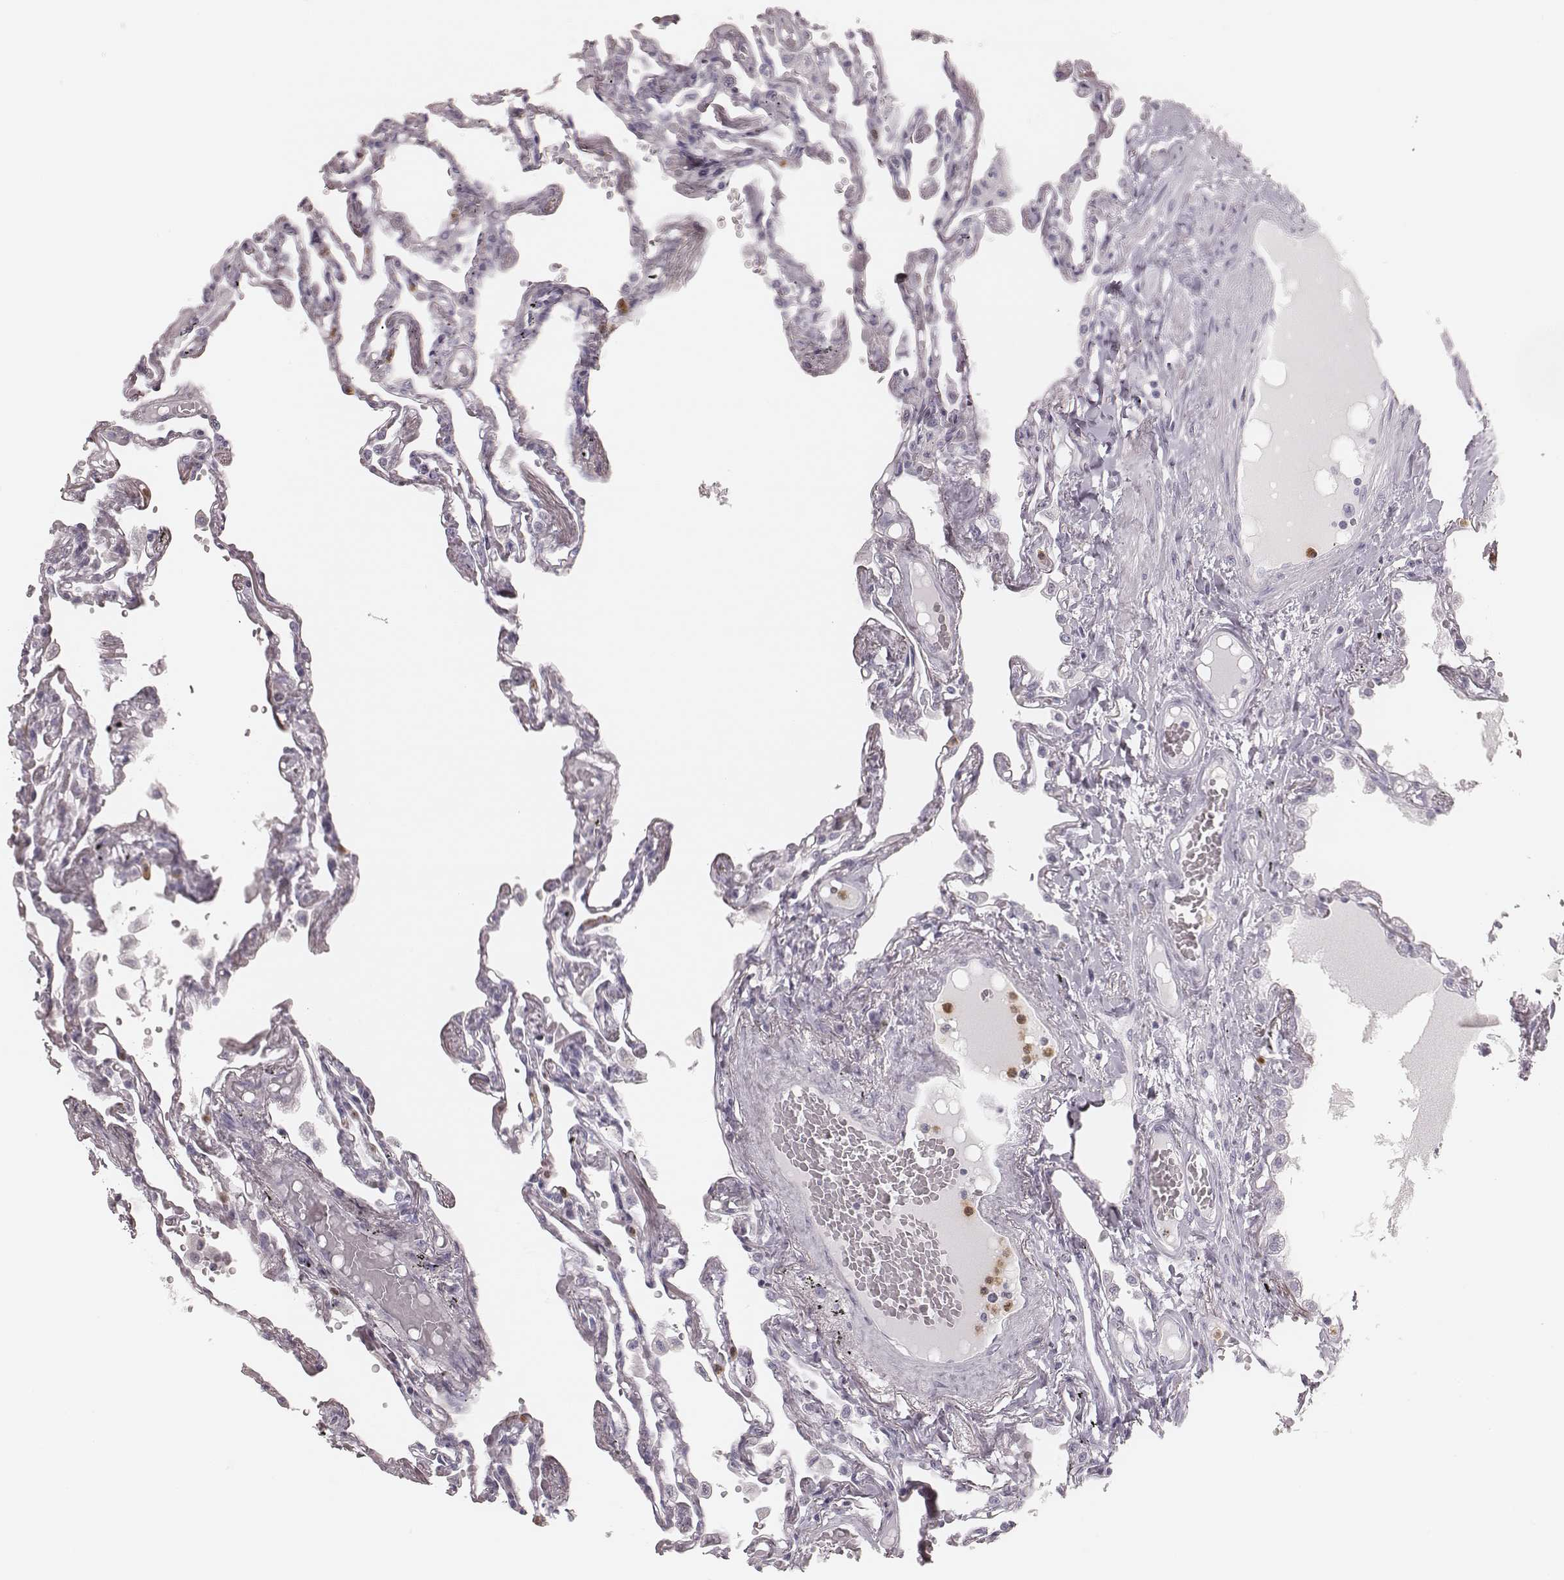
{"staining": {"intensity": "negative", "quantity": "none", "location": "none"}, "tissue": "lung", "cell_type": "Alveolar cells", "image_type": "normal", "snomed": [{"axis": "morphology", "description": "Normal tissue, NOS"}, {"axis": "morphology", "description": "Adenocarcinoma, NOS"}, {"axis": "topography", "description": "Cartilage tissue"}, {"axis": "topography", "description": "Lung"}], "caption": "High magnification brightfield microscopy of unremarkable lung stained with DAB (3,3'-diaminobenzidine) (brown) and counterstained with hematoxylin (blue): alveolar cells show no significant staining. (Stains: DAB (3,3'-diaminobenzidine) immunohistochemistry (IHC) with hematoxylin counter stain, Microscopy: brightfield microscopy at high magnification).", "gene": "ELANE", "patient": {"sex": "female", "age": 67}}